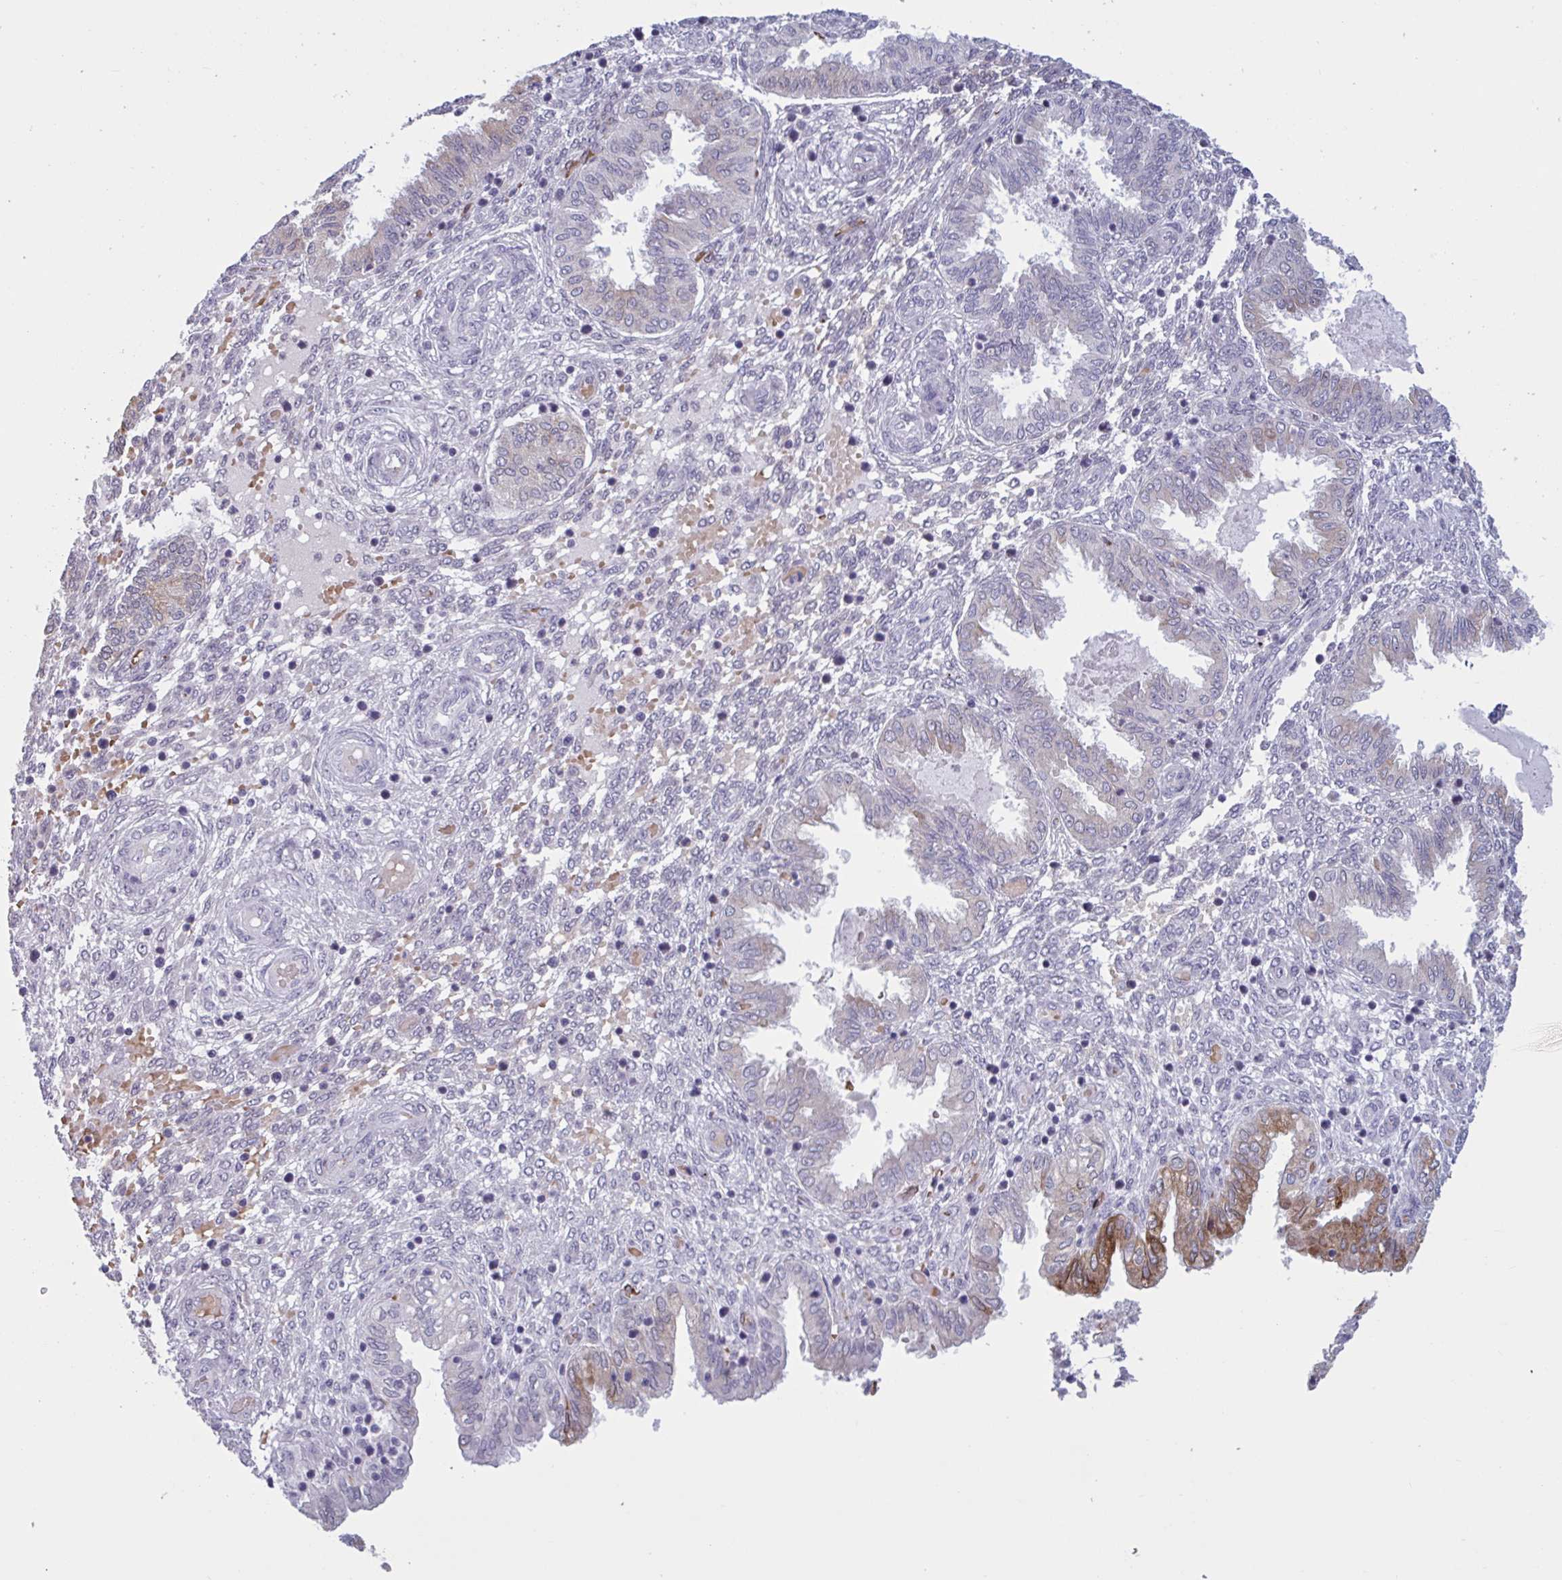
{"staining": {"intensity": "moderate", "quantity": "<25%", "location": "cytoplasmic/membranous"}, "tissue": "endometrium", "cell_type": "Cells in endometrial stroma", "image_type": "normal", "snomed": [{"axis": "morphology", "description": "Normal tissue, NOS"}, {"axis": "topography", "description": "Endometrium"}], "caption": "Moderate cytoplasmic/membranous positivity is seen in about <25% of cells in endometrial stroma in unremarkable endometrium.", "gene": "HSD11B2", "patient": {"sex": "female", "age": 33}}